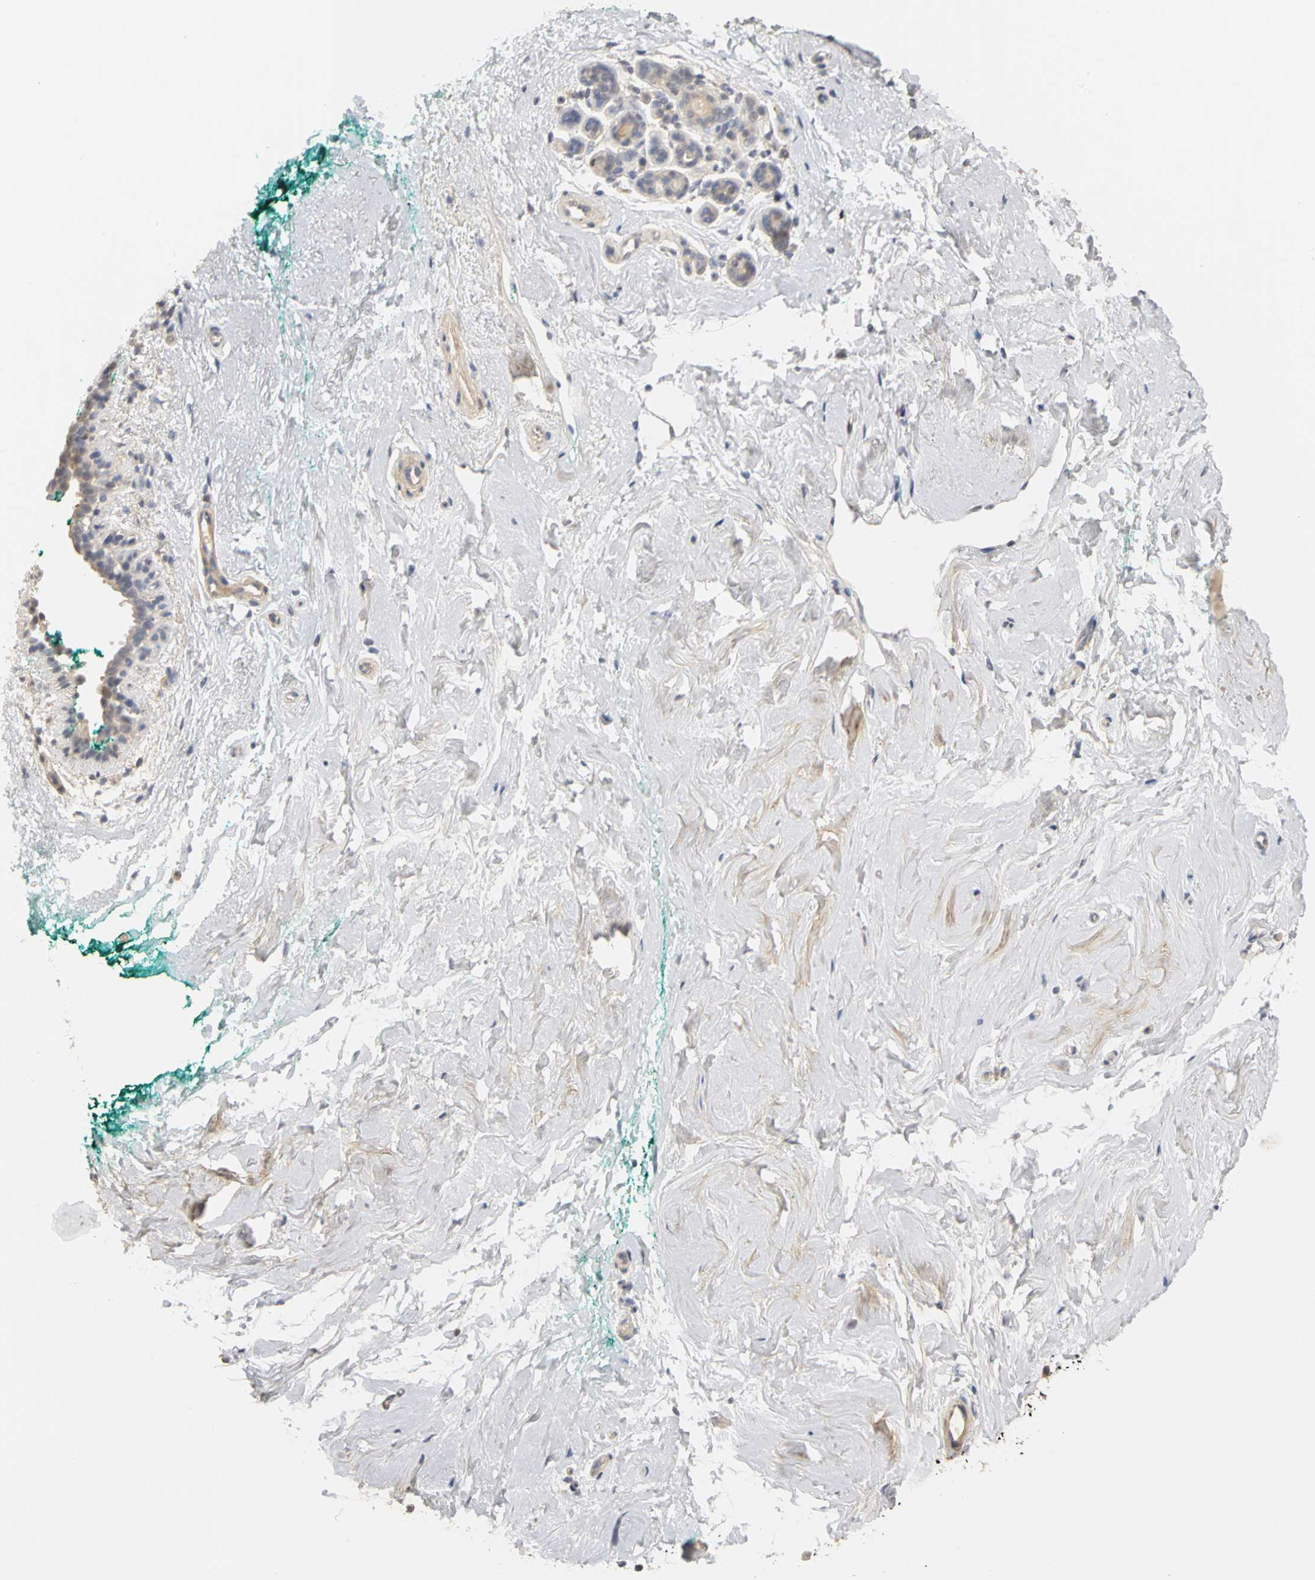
{"staining": {"intensity": "weak", "quantity": ">75%", "location": "cytoplasmic/membranous"}, "tissue": "breast", "cell_type": "Adipocytes", "image_type": "normal", "snomed": [{"axis": "morphology", "description": "Normal tissue, NOS"}, {"axis": "topography", "description": "Breast"}], "caption": "The immunohistochemical stain shows weak cytoplasmic/membranous expression in adipocytes of benign breast. The protein of interest is shown in brown color, while the nuclei are stained blue.", "gene": "PGR", "patient": {"sex": "female", "age": 52}}